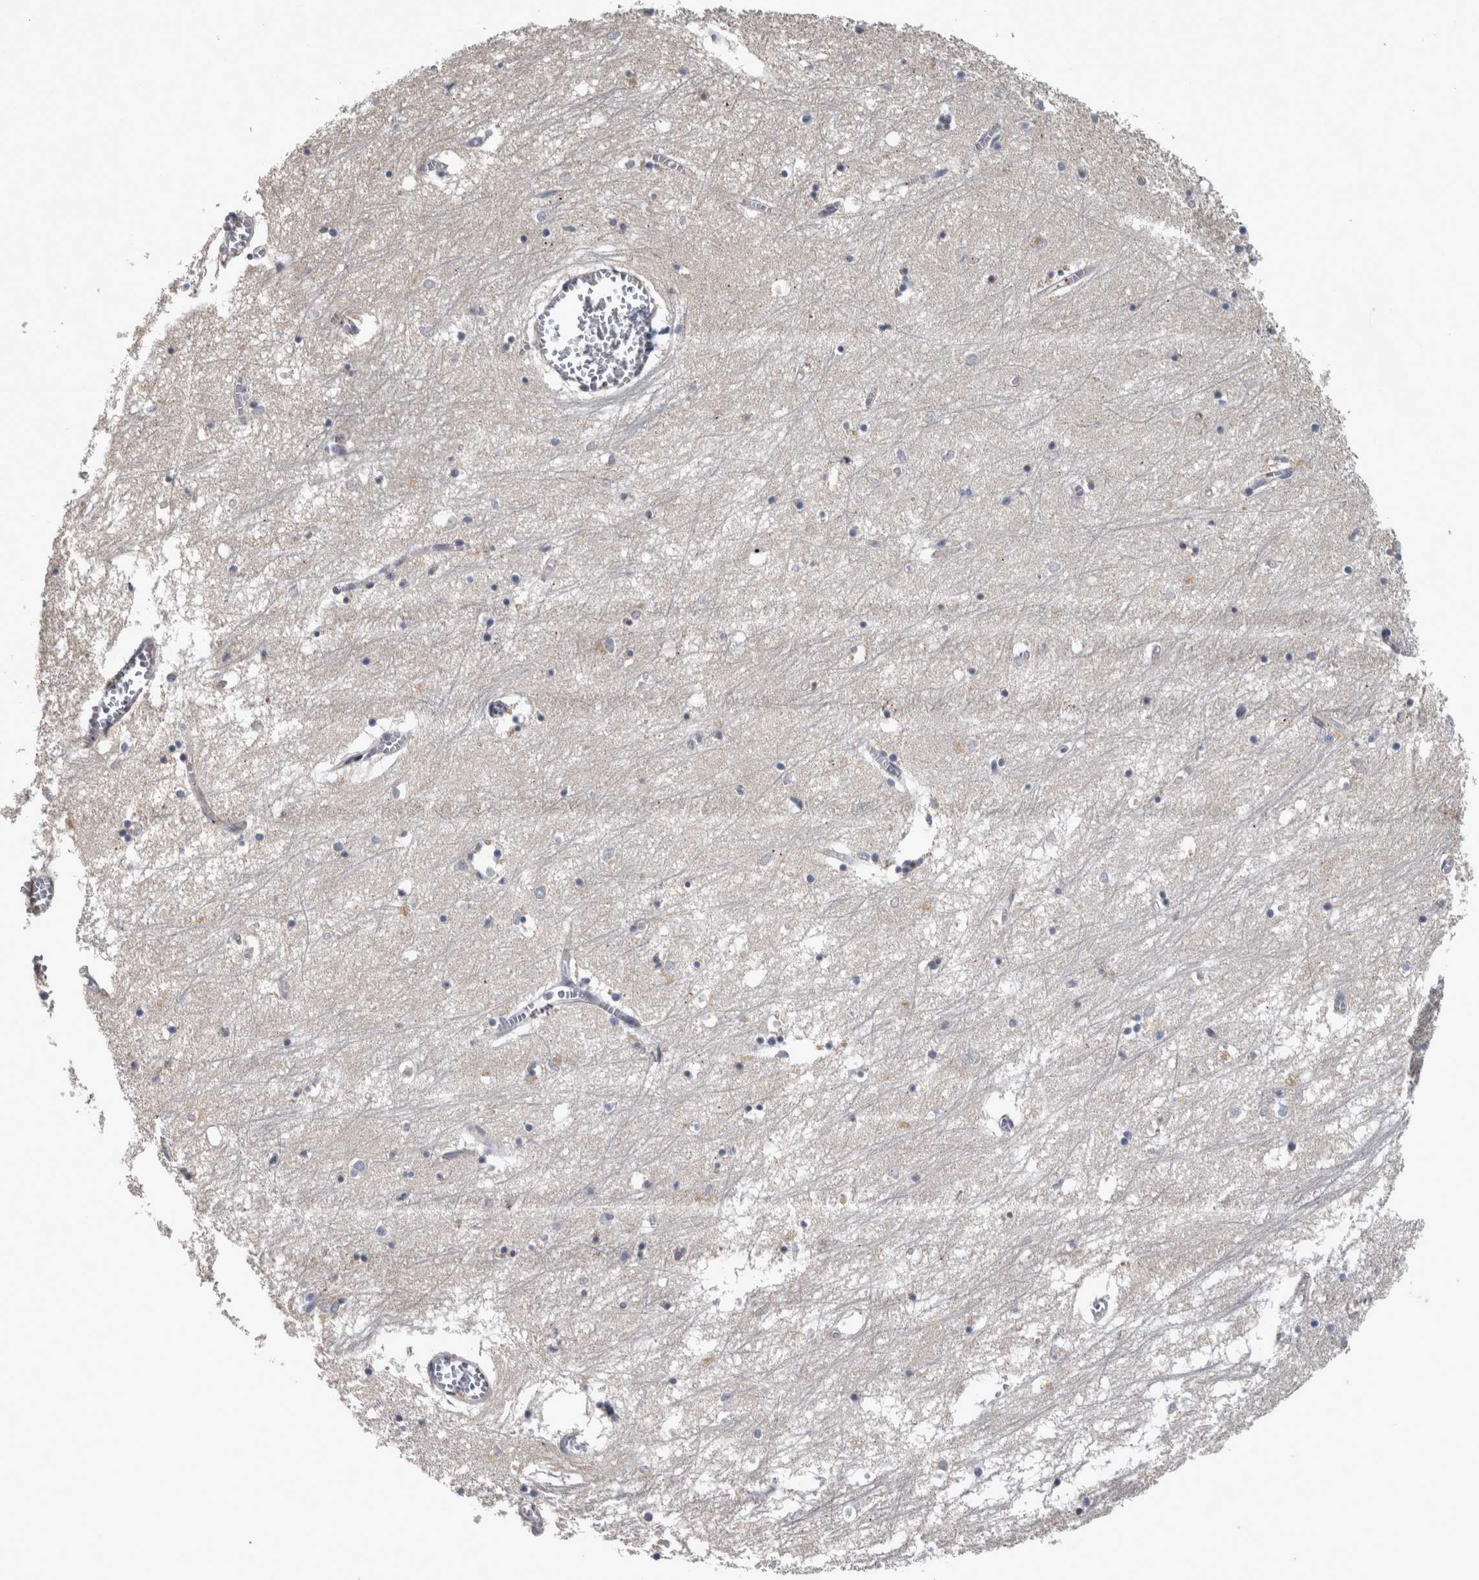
{"staining": {"intensity": "negative", "quantity": "none", "location": "none"}, "tissue": "hippocampus", "cell_type": "Glial cells", "image_type": "normal", "snomed": [{"axis": "morphology", "description": "Normal tissue, NOS"}, {"axis": "topography", "description": "Hippocampus"}], "caption": "A high-resolution photomicrograph shows immunohistochemistry staining of benign hippocampus, which reveals no significant expression in glial cells. (DAB immunohistochemistry (IHC), high magnification).", "gene": "DBT", "patient": {"sex": "male", "age": 70}}